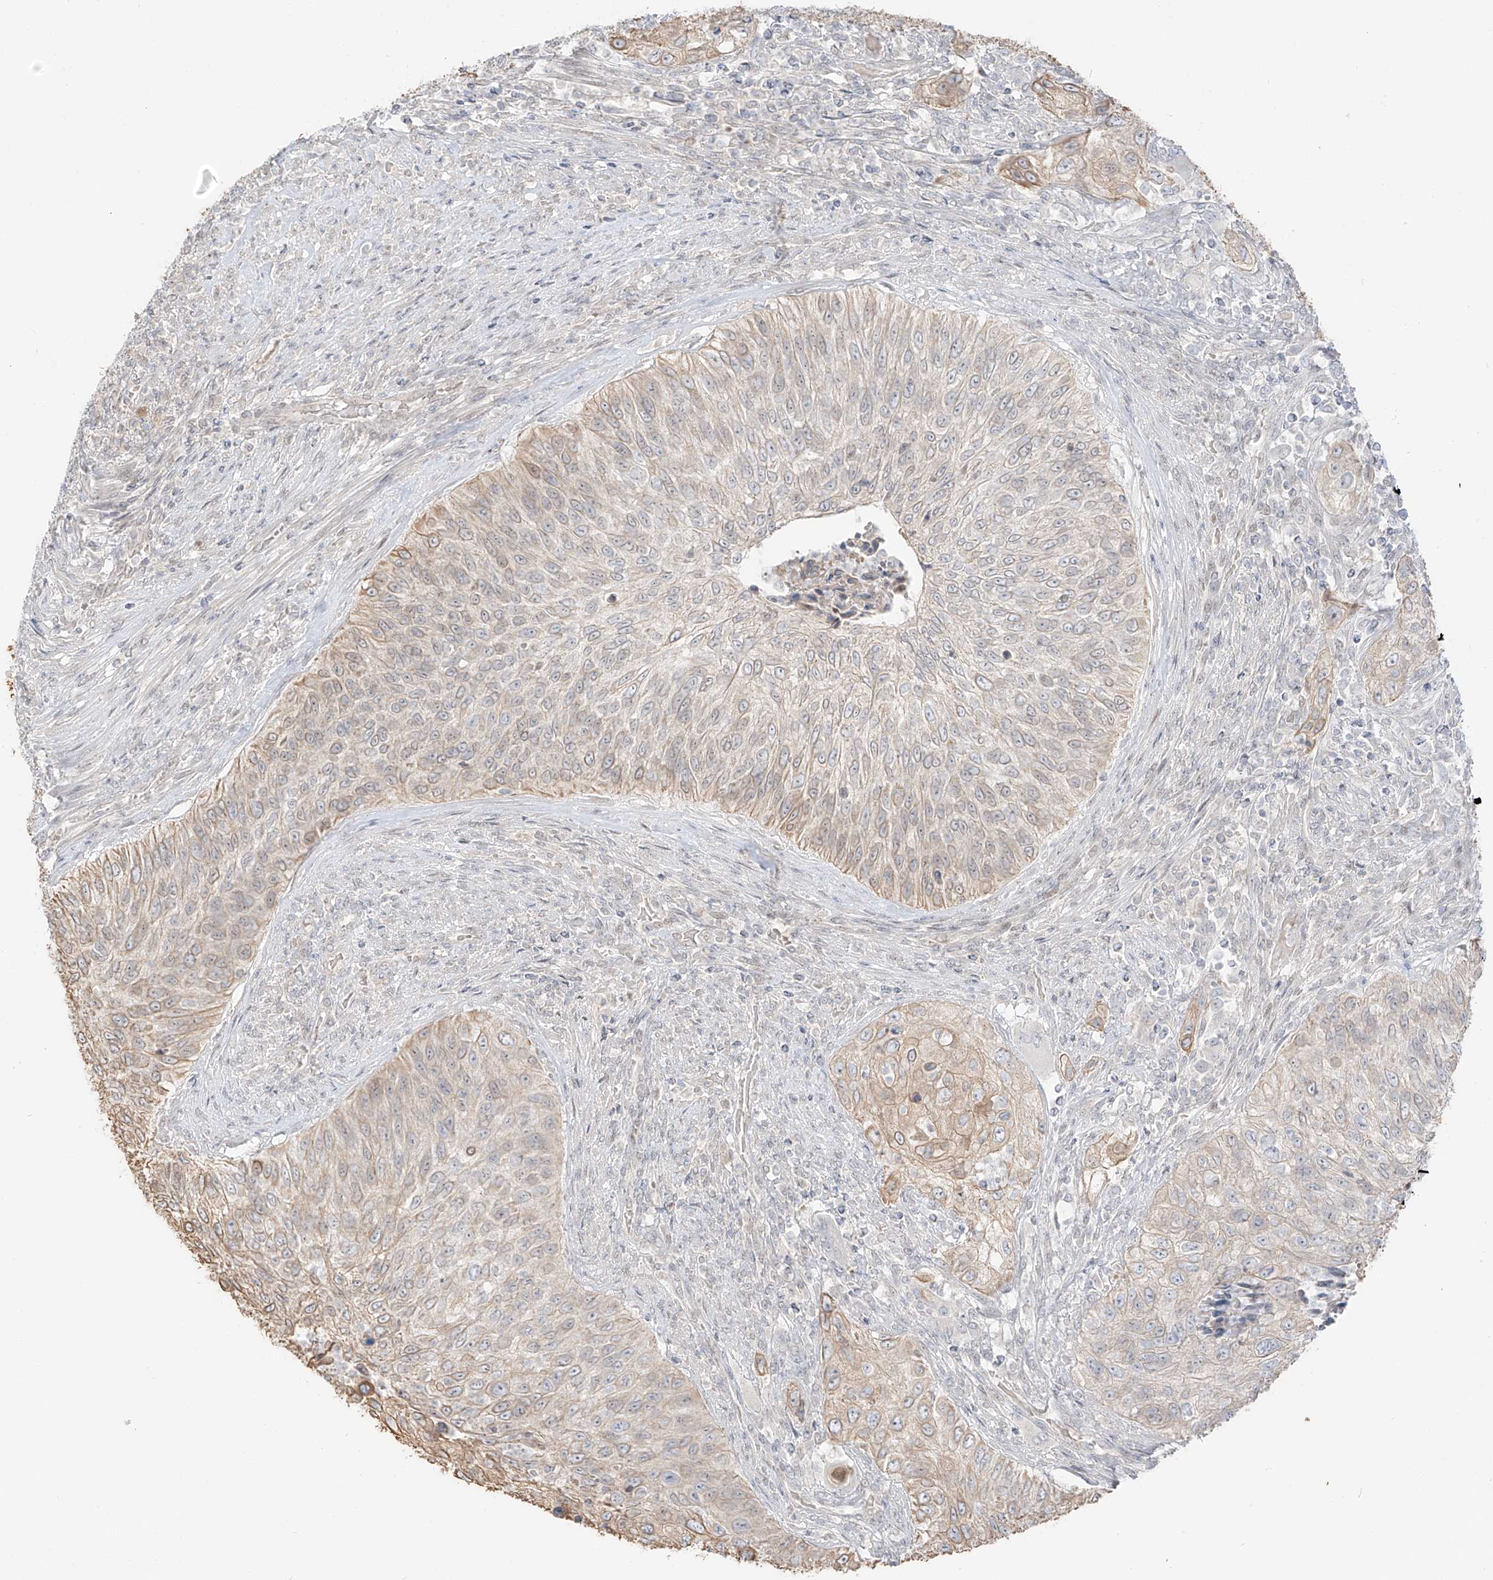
{"staining": {"intensity": "weak", "quantity": "<25%", "location": "cytoplasmic/membranous"}, "tissue": "urothelial cancer", "cell_type": "Tumor cells", "image_type": "cancer", "snomed": [{"axis": "morphology", "description": "Urothelial carcinoma, High grade"}, {"axis": "topography", "description": "Urinary bladder"}], "caption": "High power microscopy image of an immunohistochemistry (IHC) image of urothelial cancer, revealing no significant staining in tumor cells. (DAB IHC with hematoxylin counter stain).", "gene": "ZNF774", "patient": {"sex": "female", "age": 60}}